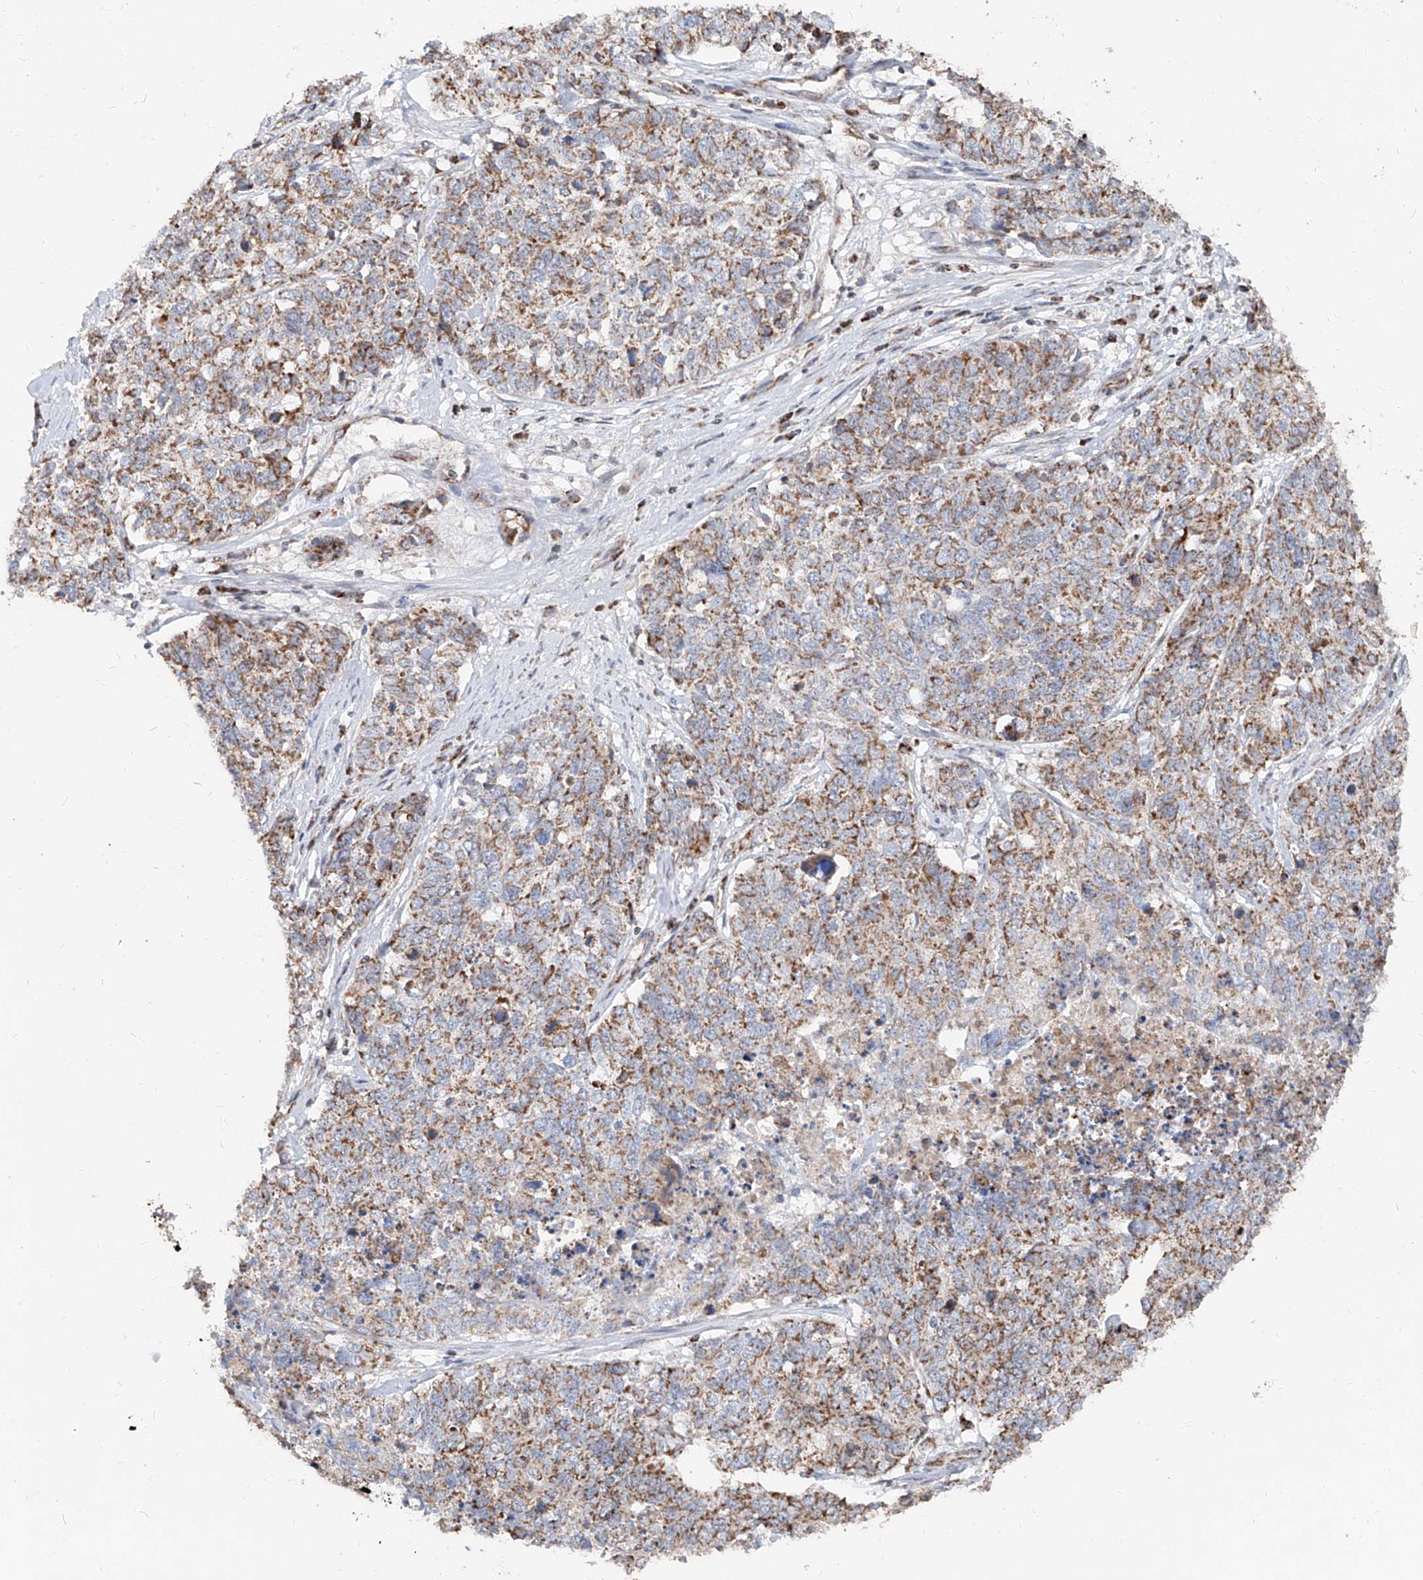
{"staining": {"intensity": "moderate", "quantity": ">75%", "location": "cytoplasmic/membranous"}, "tissue": "cervical cancer", "cell_type": "Tumor cells", "image_type": "cancer", "snomed": [{"axis": "morphology", "description": "Squamous cell carcinoma, NOS"}, {"axis": "topography", "description": "Cervix"}], "caption": "Immunohistochemistry (IHC) of squamous cell carcinoma (cervical) reveals medium levels of moderate cytoplasmic/membranous expression in about >75% of tumor cells.", "gene": "NDUFB3", "patient": {"sex": "female", "age": 63}}